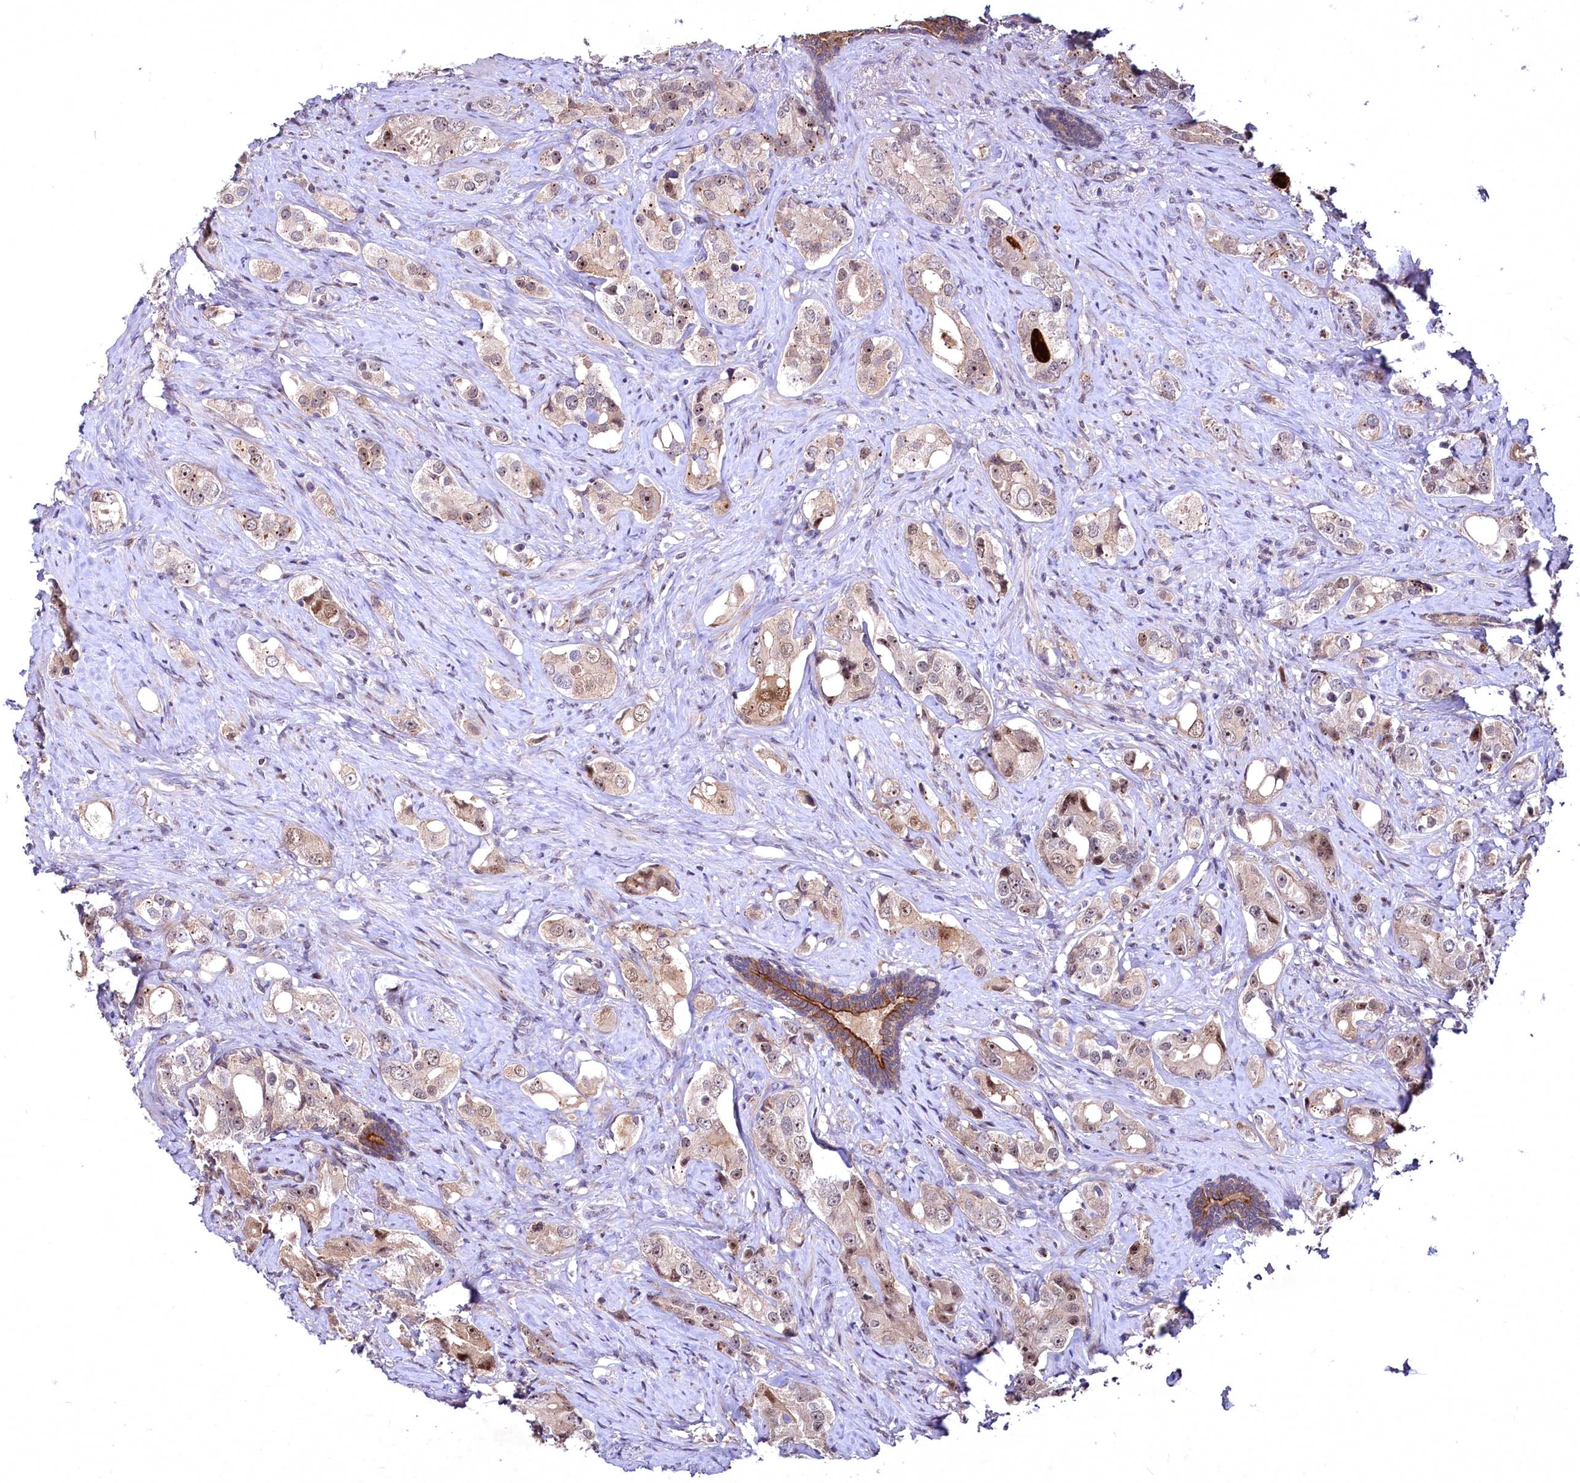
{"staining": {"intensity": "weak", "quantity": "25%-75%", "location": "cytoplasmic/membranous,nuclear"}, "tissue": "prostate cancer", "cell_type": "Tumor cells", "image_type": "cancer", "snomed": [{"axis": "morphology", "description": "Adenocarcinoma, High grade"}, {"axis": "topography", "description": "Prostate"}], "caption": "This histopathology image exhibits prostate cancer stained with immunohistochemistry (IHC) to label a protein in brown. The cytoplasmic/membranous and nuclear of tumor cells show weak positivity for the protein. Nuclei are counter-stained blue.", "gene": "N4BP2L1", "patient": {"sex": "male", "age": 63}}